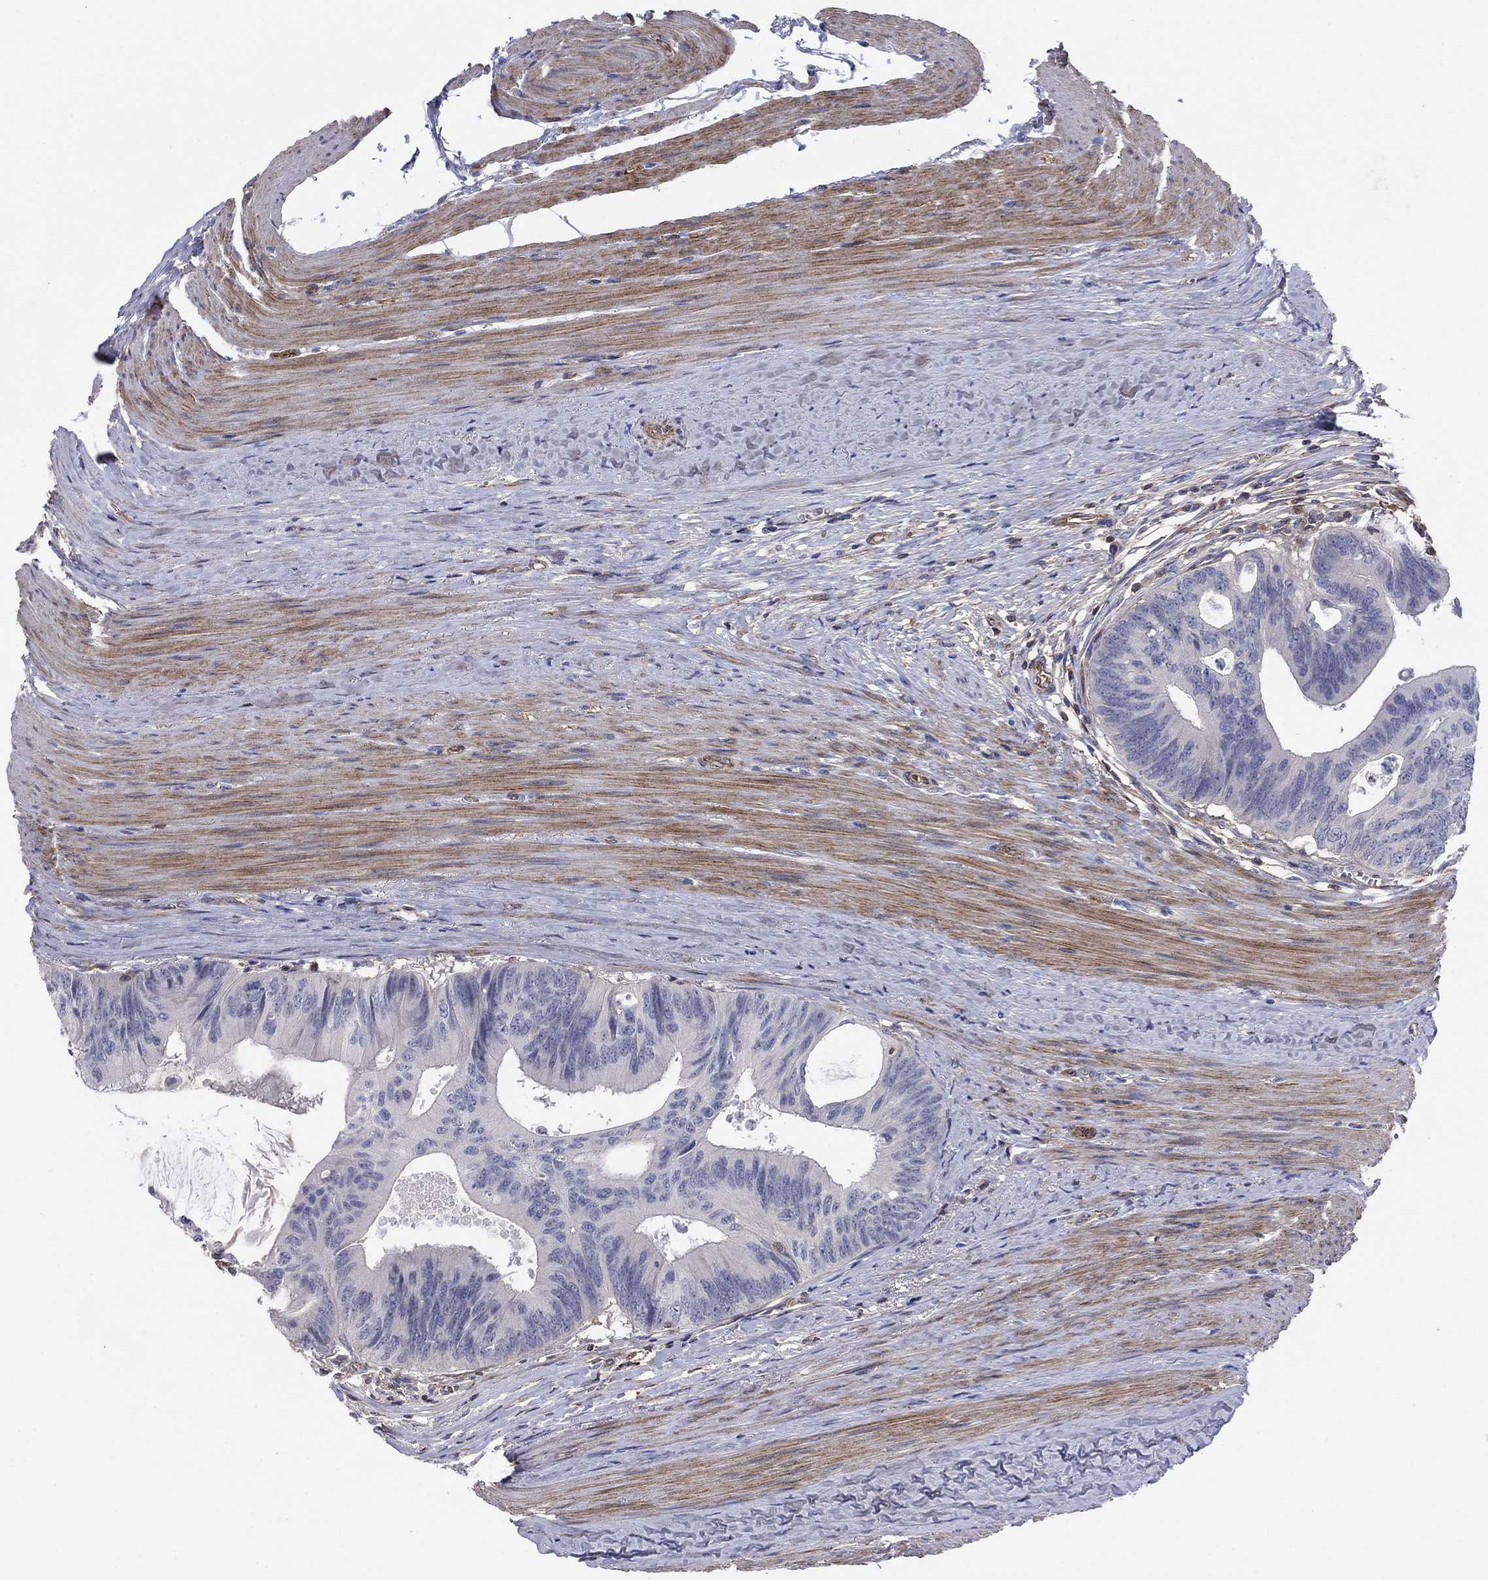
{"staining": {"intensity": "negative", "quantity": "none", "location": "none"}, "tissue": "colorectal cancer", "cell_type": "Tumor cells", "image_type": "cancer", "snomed": [{"axis": "morphology", "description": "Normal tissue, NOS"}, {"axis": "morphology", "description": "Adenocarcinoma, NOS"}, {"axis": "topography", "description": "Colon"}], "caption": "DAB (3,3'-diaminobenzidine) immunohistochemical staining of human colorectal cancer displays no significant positivity in tumor cells.", "gene": "PSD4", "patient": {"sex": "male", "age": 65}}